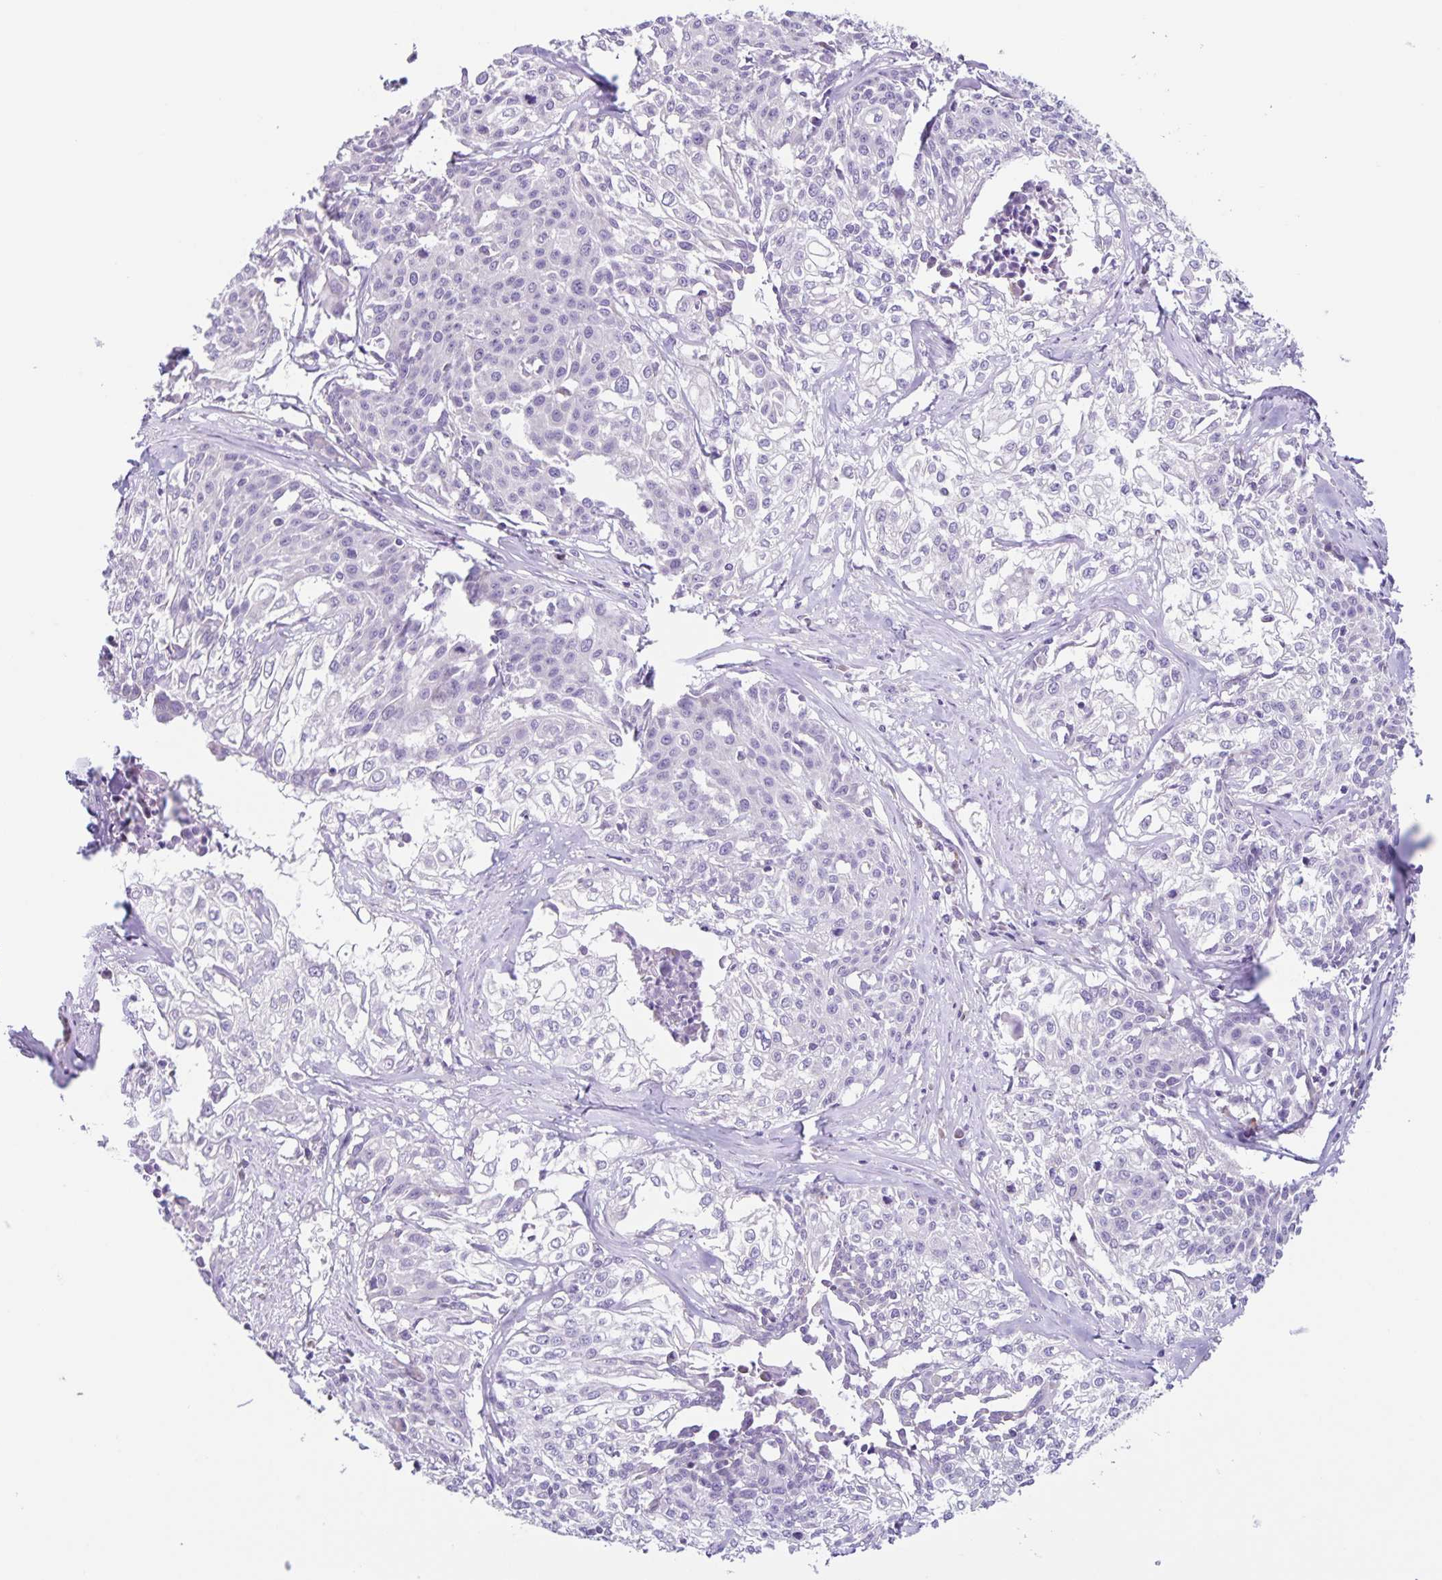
{"staining": {"intensity": "negative", "quantity": "none", "location": "none"}, "tissue": "cervical cancer", "cell_type": "Tumor cells", "image_type": "cancer", "snomed": [{"axis": "morphology", "description": "Squamous cell carcinoma, NOS"}, {"axis": "topography", "description": "Cervix"}], "caption": "The photomicrograph exhibits no staining of tumor cells in cervical squamous cell carcinoma.", "gene": "STPG4", "patient": {"sex": "female", "age": 39}}